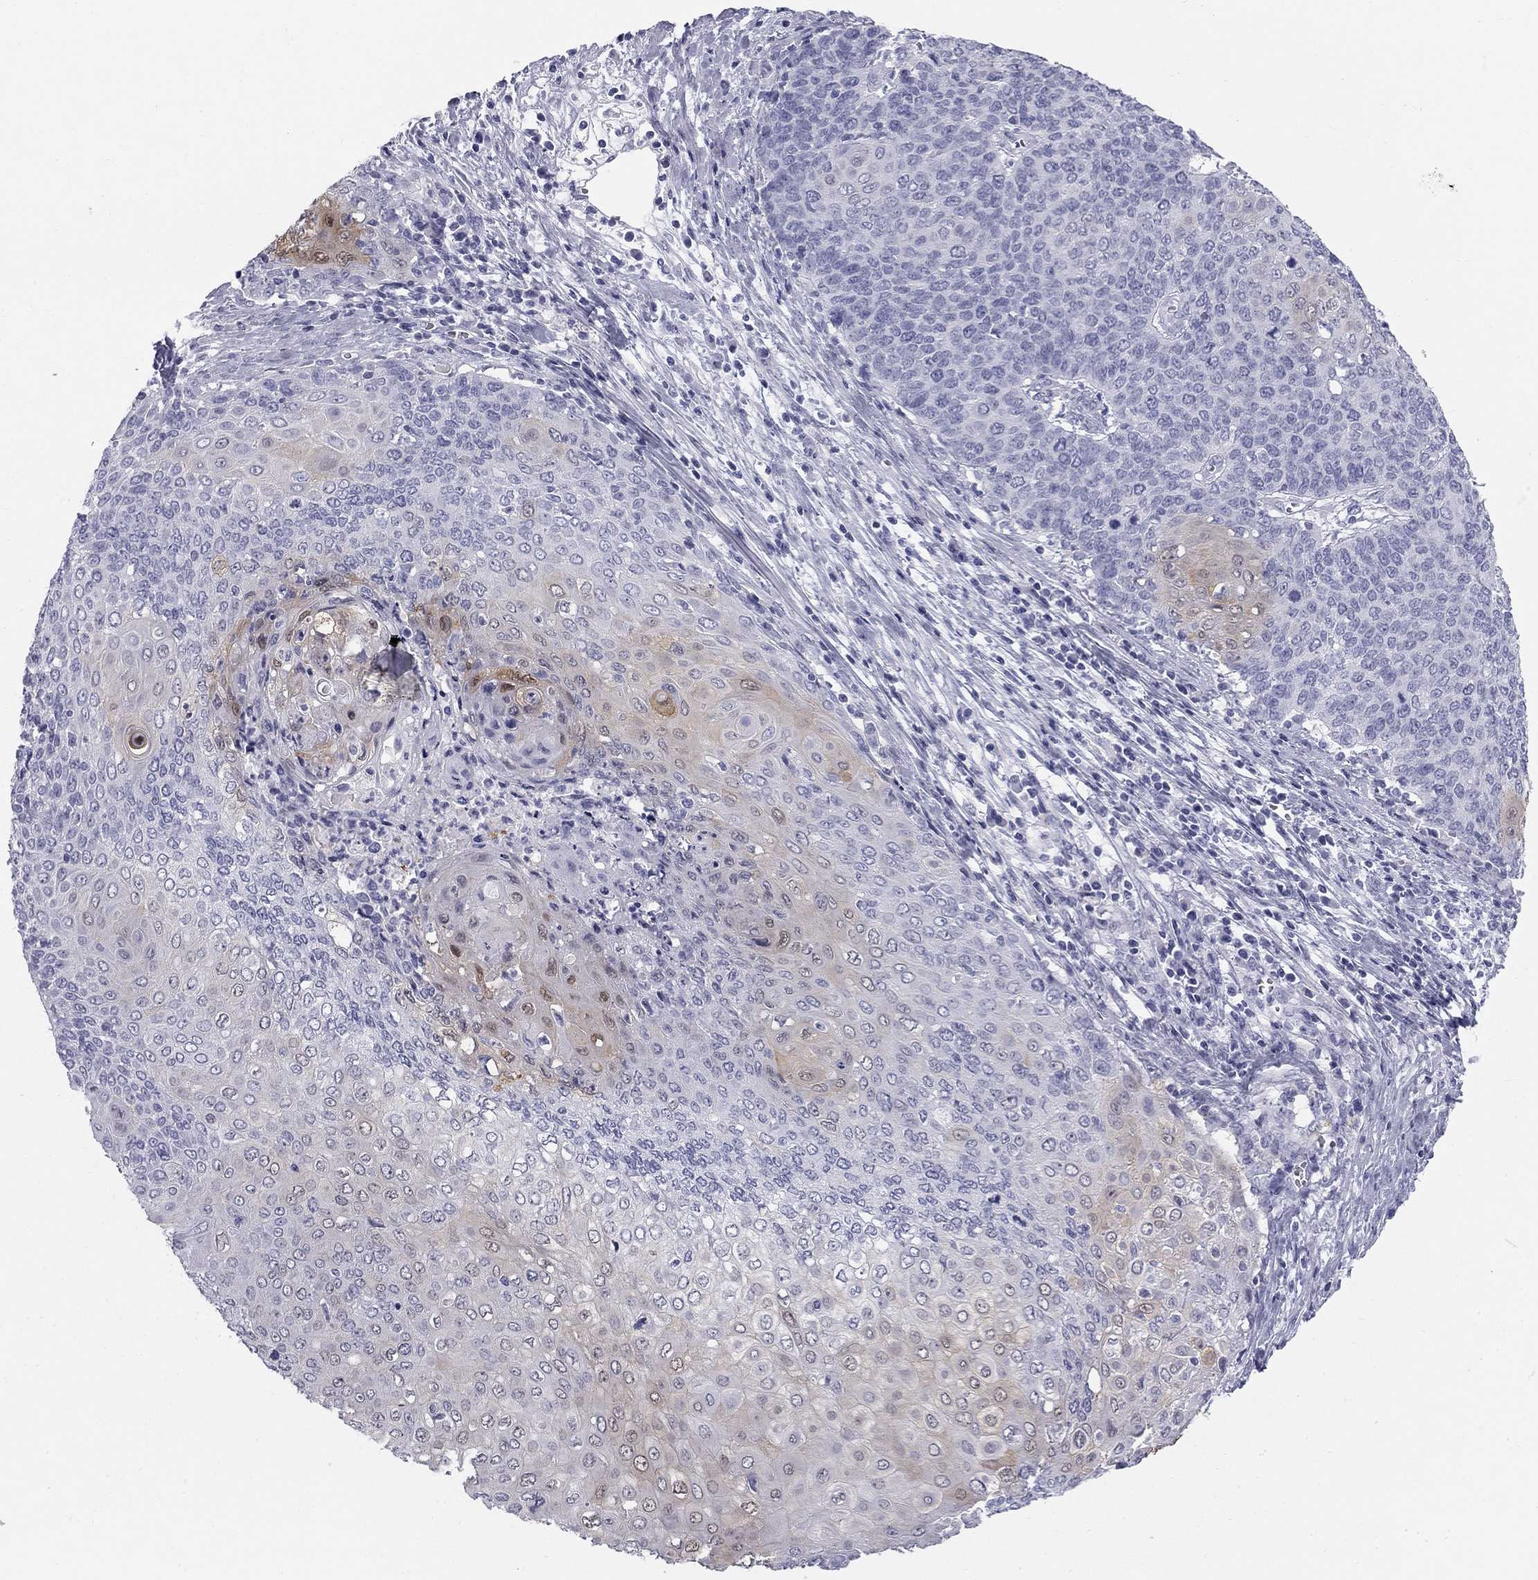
{"staining": {"intensity": "moderate", "quantity": "<25%", "location": "cytoplasmic/membranous"}, "tissue": "cervical cancer", "cell_type": "Tumor cells", "image_type": "cancer", "snomed": [{"axis": "morphology", "description": "Squamous cell carcinoma, NOS"}, {"axis": "topography", "description": "Cervix"}], "caption": "IHC (DAB) staining of cervical cancer (squamous cell carcinoma) reveals moderate cytoplasmic/membranous protein staining in about <25% of tumor cells. Using DAB (brown) and hematoxylin (blue) stains, captured at high magnification using brightfield microscopy.", "gene": "SULT2B1", "patient": {"sex": "female", "age": 39}}